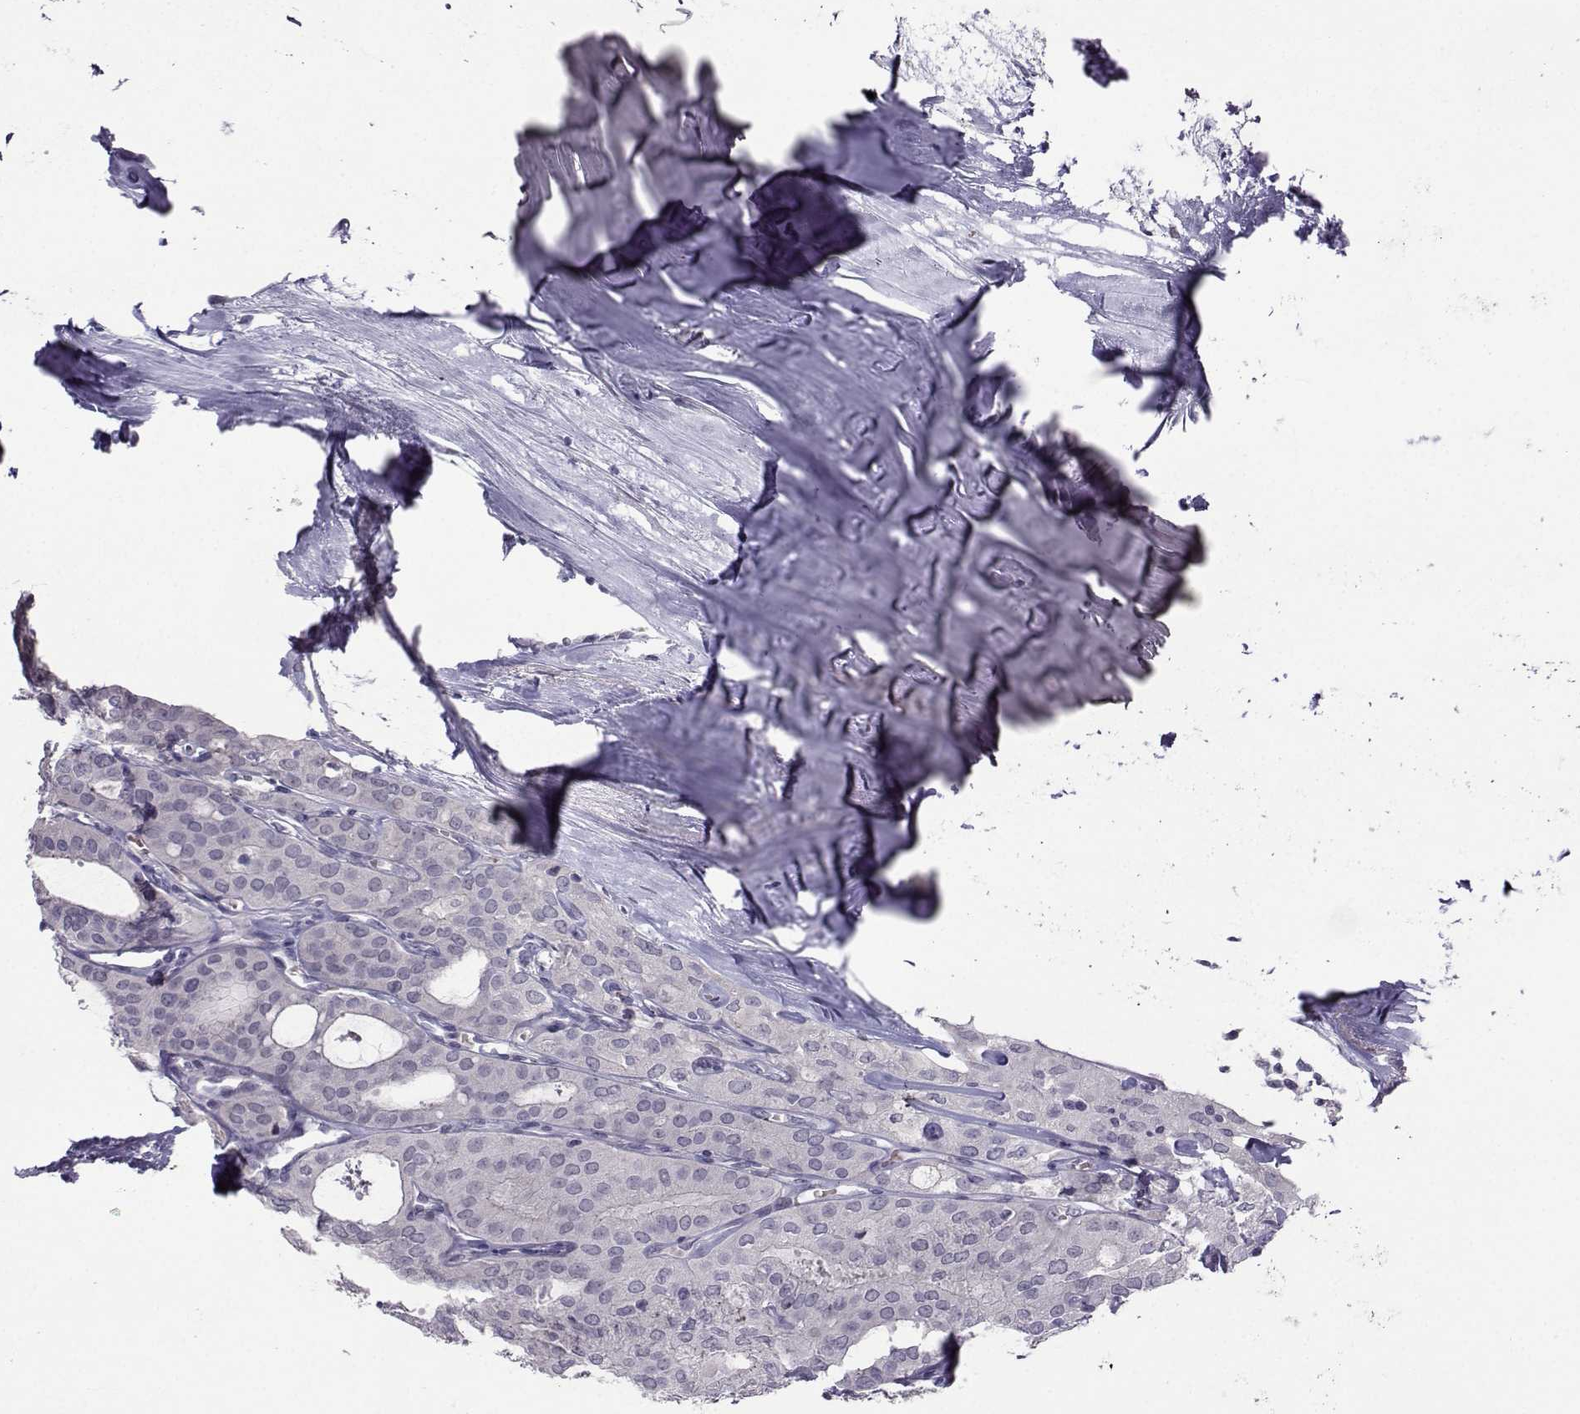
{"staining": {"intensity": "negative", "quantity": "none", "location": "none"}, "tissue": "thyroid cancer", "cell_type": "Tumor cells", "image_type": "cancer", "snomed": [{"axis": "morphology", "description": "Follicular adenoma carcinoma, NOS"}, {"axis": "topography", "description": "Thyroid gland"}], "caption": "Photomicrograph shows no protein expression in tumor cells of thyroid cancer tissue. Nuclei are stained in blue.", "gene": "LIN28A", "patient": {"sex": "male", "age": 75}}